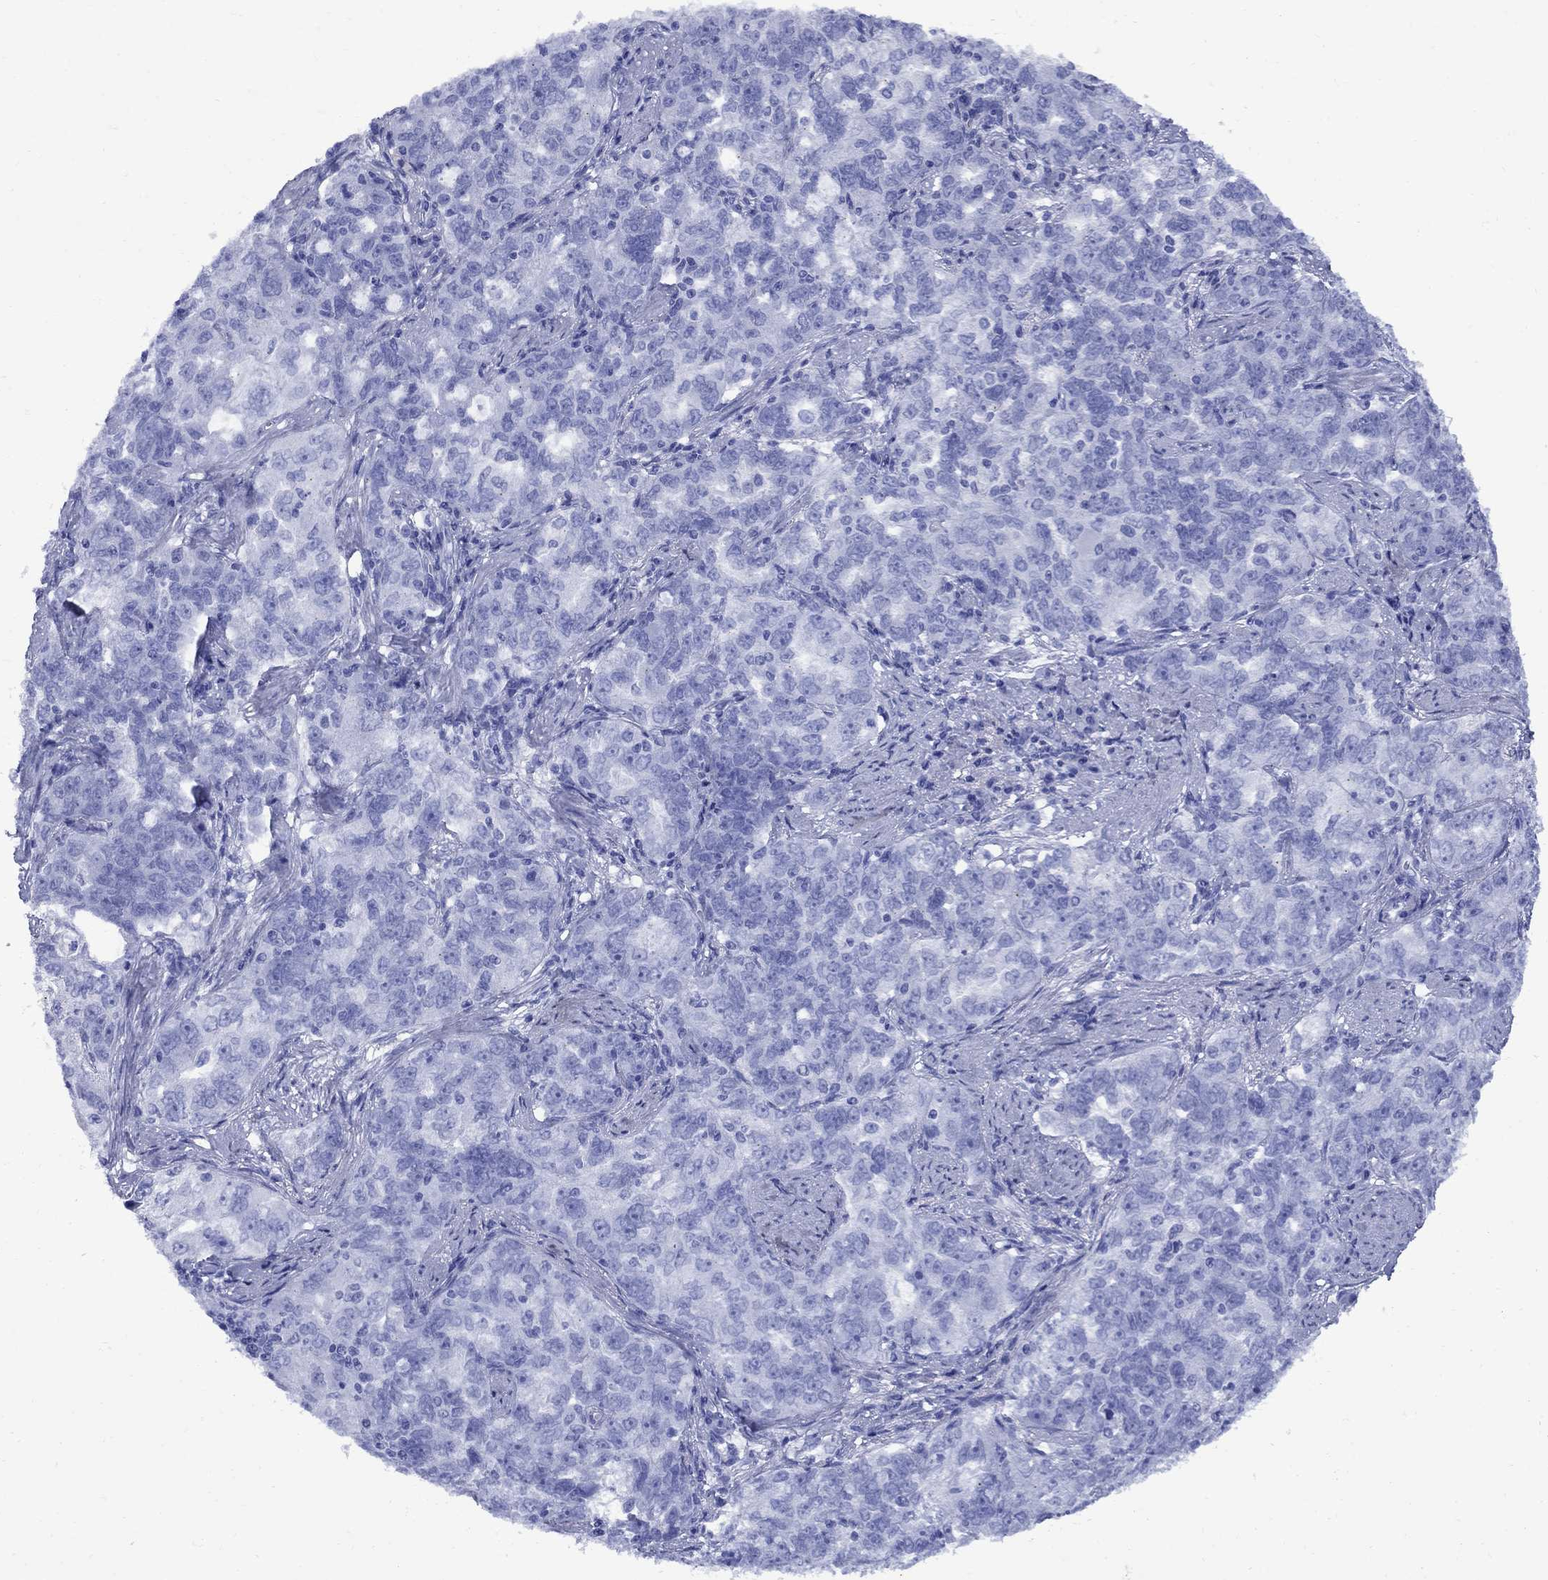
{"staining": {"intensity": "negative", "quantity": "none", "location": "none"}, "tissue": "ovarian cancer", "cell_type": "Tumor cells", "image_type": "cancer", "snomed": [{"axis": "morphology", "description": "Cystadenocarcinoma, serous, NOS"}, {"axis": "topography", "description": "Ovary"}], "caption": "Protein analysis of serous cystadenocarcinoma (ovarian) displays no significant positivity in tumor cells.", "gene": "SMCP", "patient": {"sex": "female", "age": 51}}